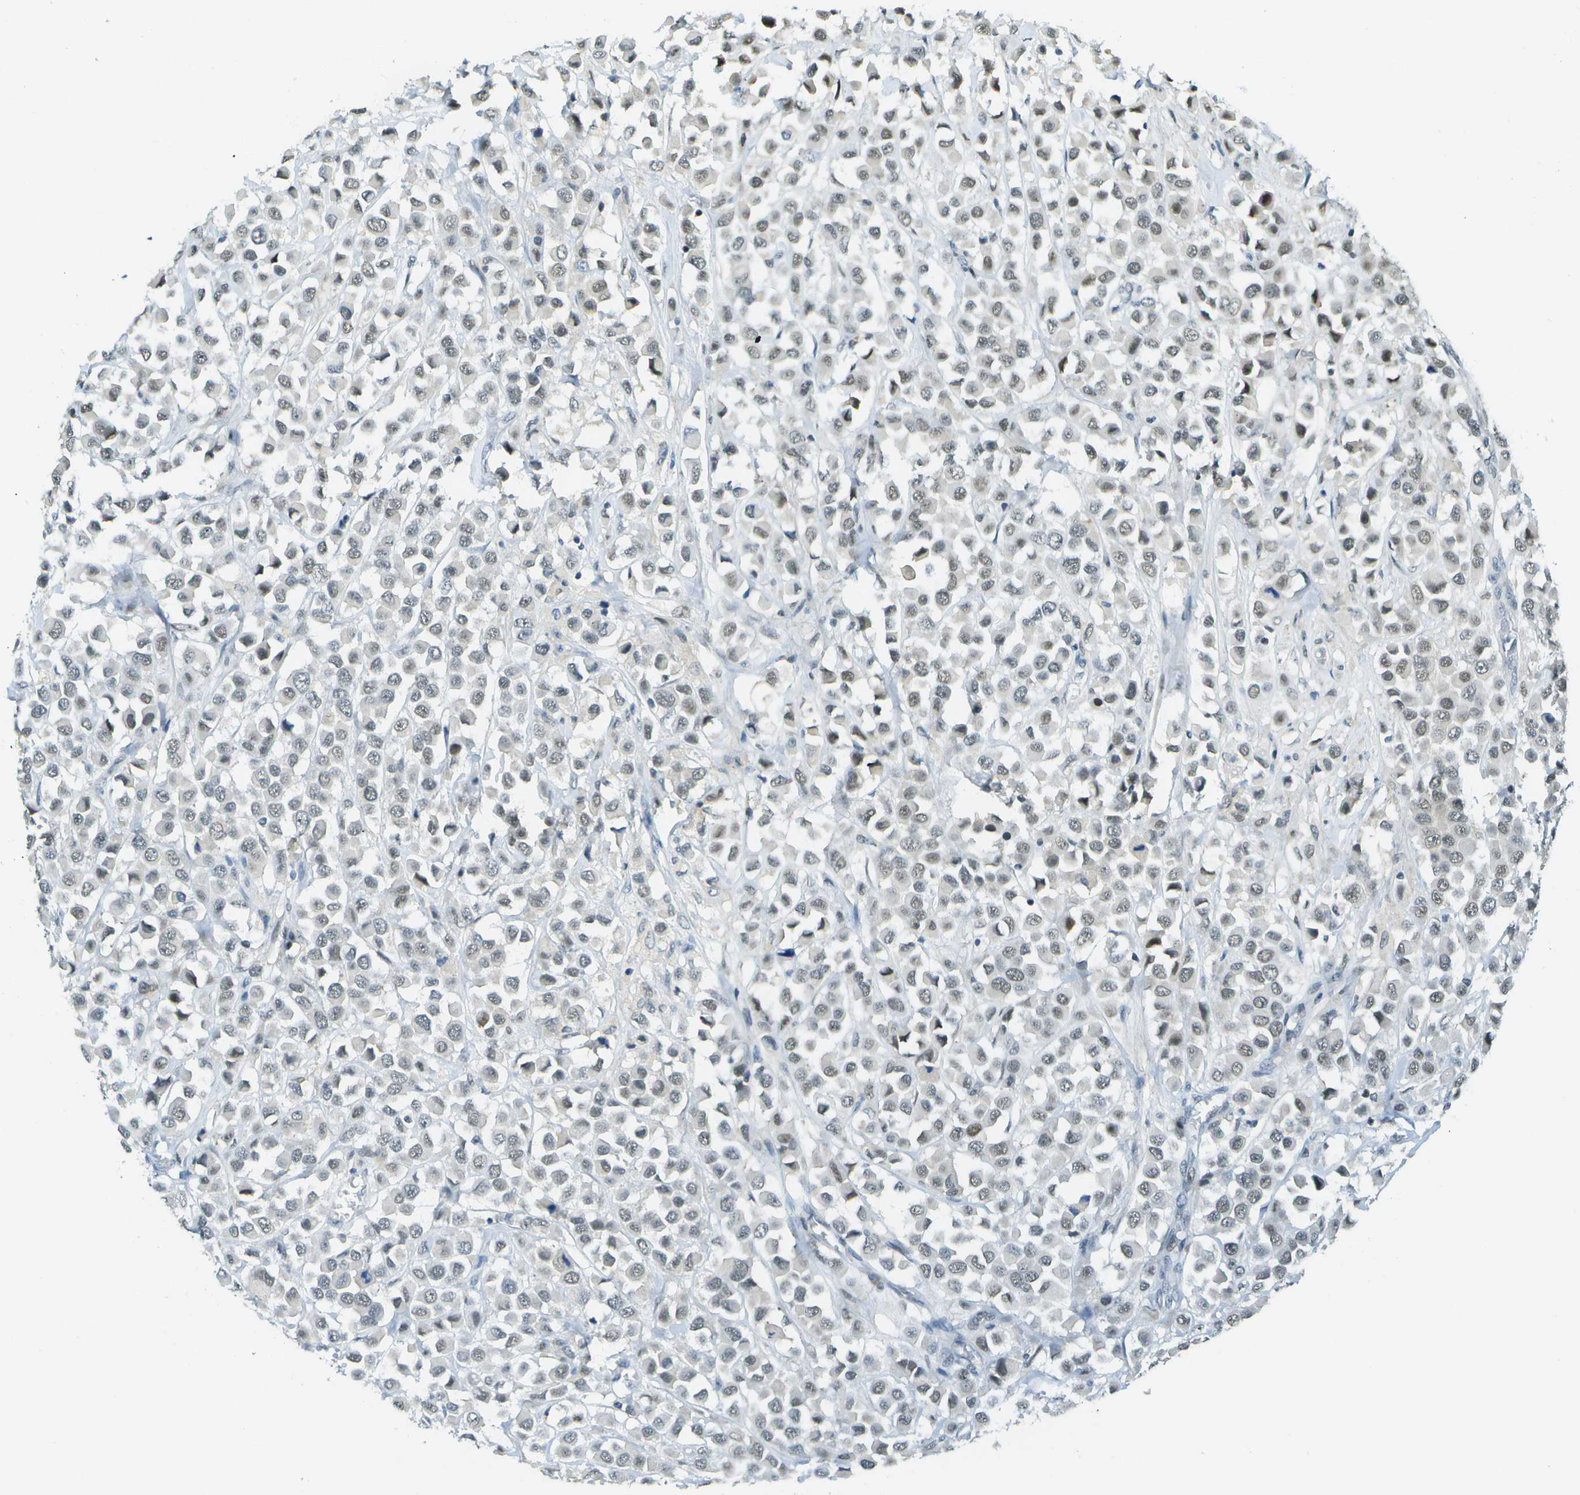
{"staining": {"intensity": "weak", "quantity": ">75%", "location": "nuclear"}, "tissue": "breast cancer", "cell_type": "Tumor cells", "image_type": "cancer", "snomed": [{"axis": "morphology", "description": "Duct carcinoma"}, {"axis": "topography", "description": "Breast"}], "caption": "Immunohistochemical staining of human breast intraductal carcinoma shows low levels of weak nuclear expression in about >75% of tumor cells. The protein is stained brown, and the nuclei are stained in blue (DAB IHC with brightfield microscopy, high magnification).", "gene": "NEK11", "patient": {"sex": "female", "age": 61}}